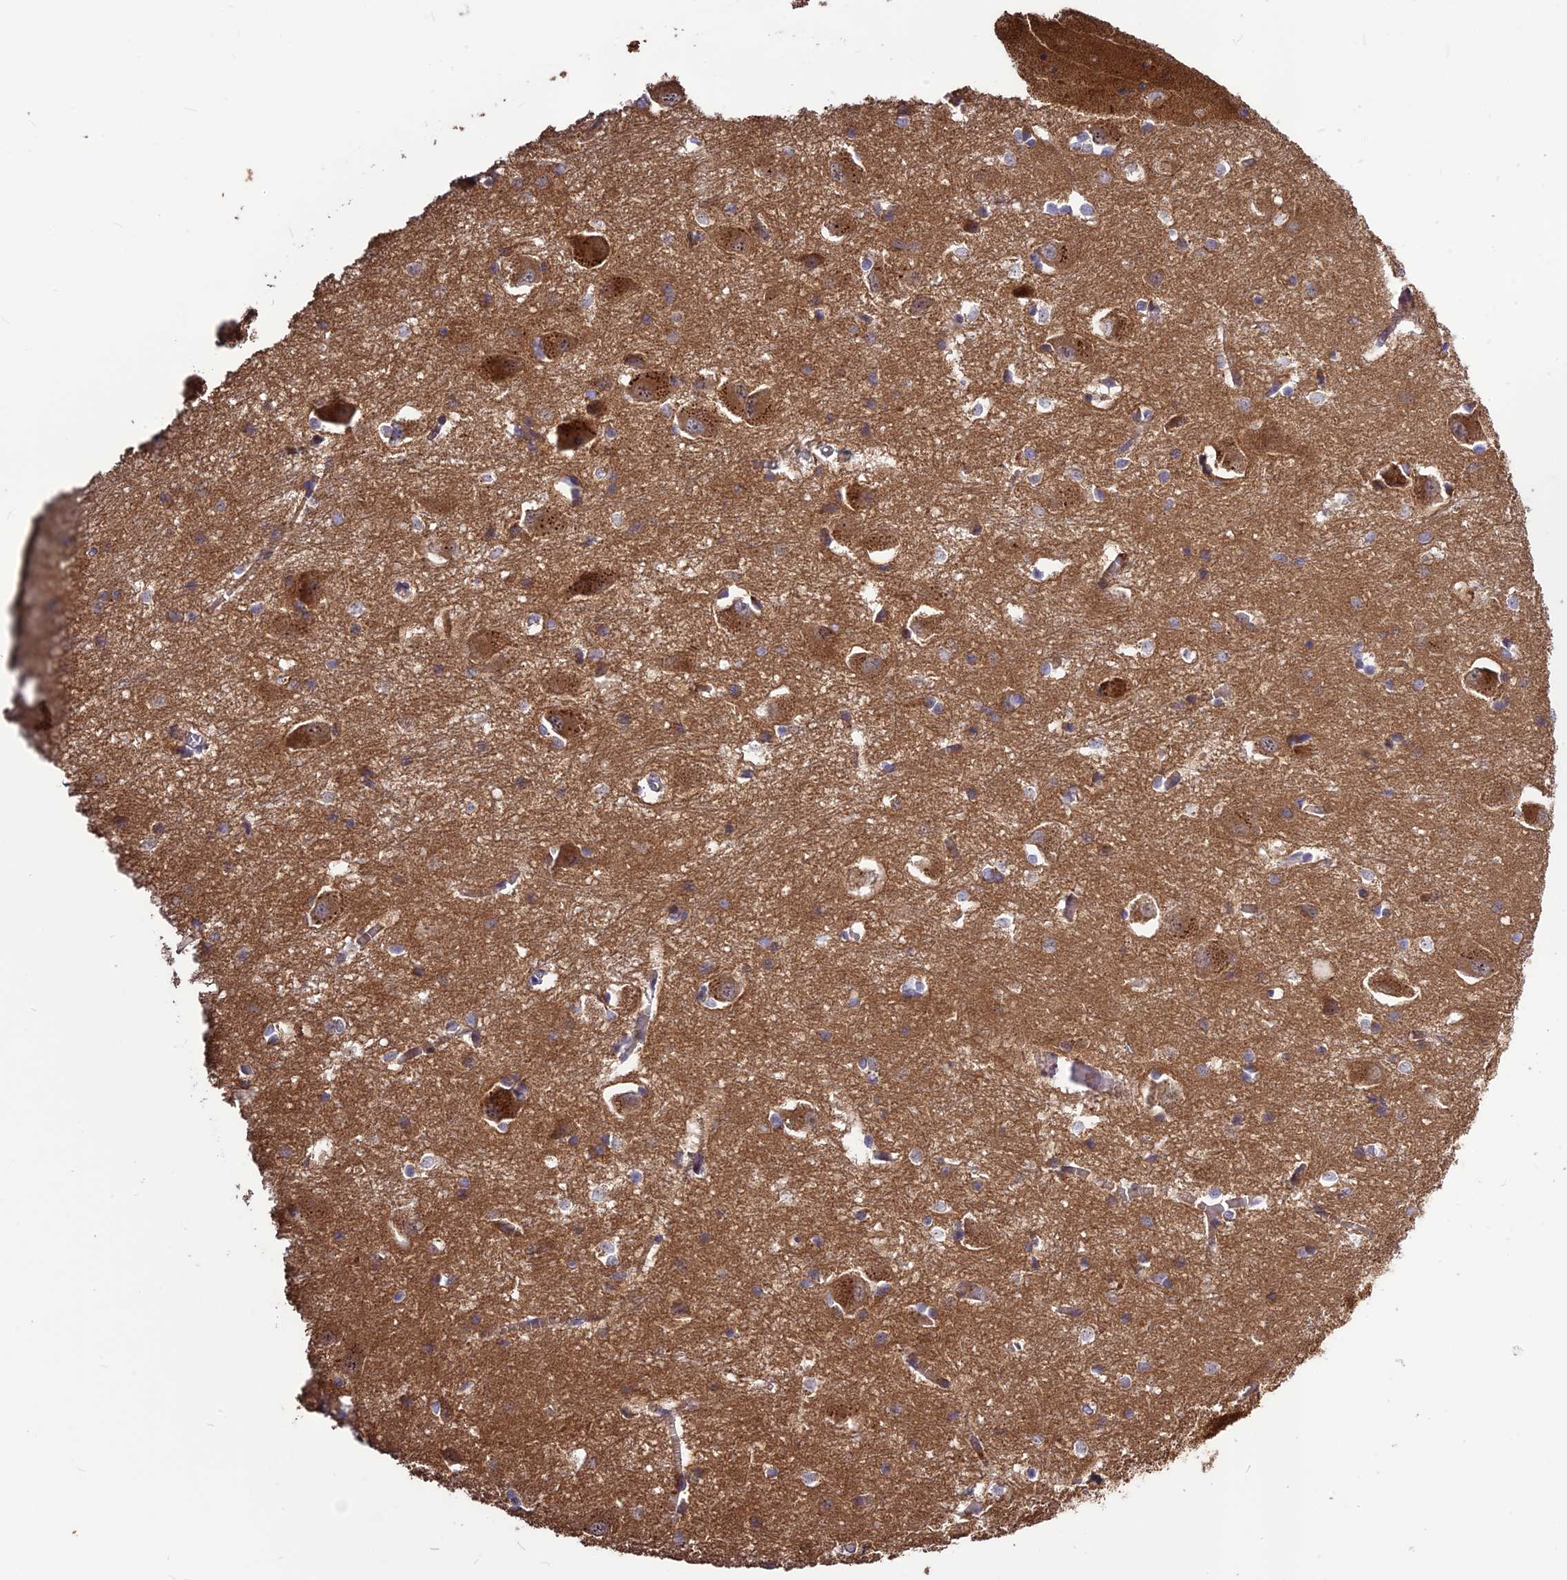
{"staining": {"intensity": "moderate", "quantity": "<25%", "location": "cytoplasmic/membranous"}, "tissue": "caudate", "cell_type": "Glial cells", "image_type": "normal", "snomed": [{"axis": "morphology", "description": "Normal tissue, NOS"}, {"axis": "topography", "description": "Lateral ventricle wall"}], "caption": "An immunohistochemistry (IHC) photomicrograph of benign tissue is shown. Protein staining in brown labels moderate cytoplasmic/membranous positivity in caudate within glial cells. The protein of interest is stained brown, and the nuclei are stained in blue (DAB (3,3'-diaminobenzidine) IHC with brightfield microscopy, high magnification).", "gene": "SPG21", "patient": {"sex": "male", "age": 37}}